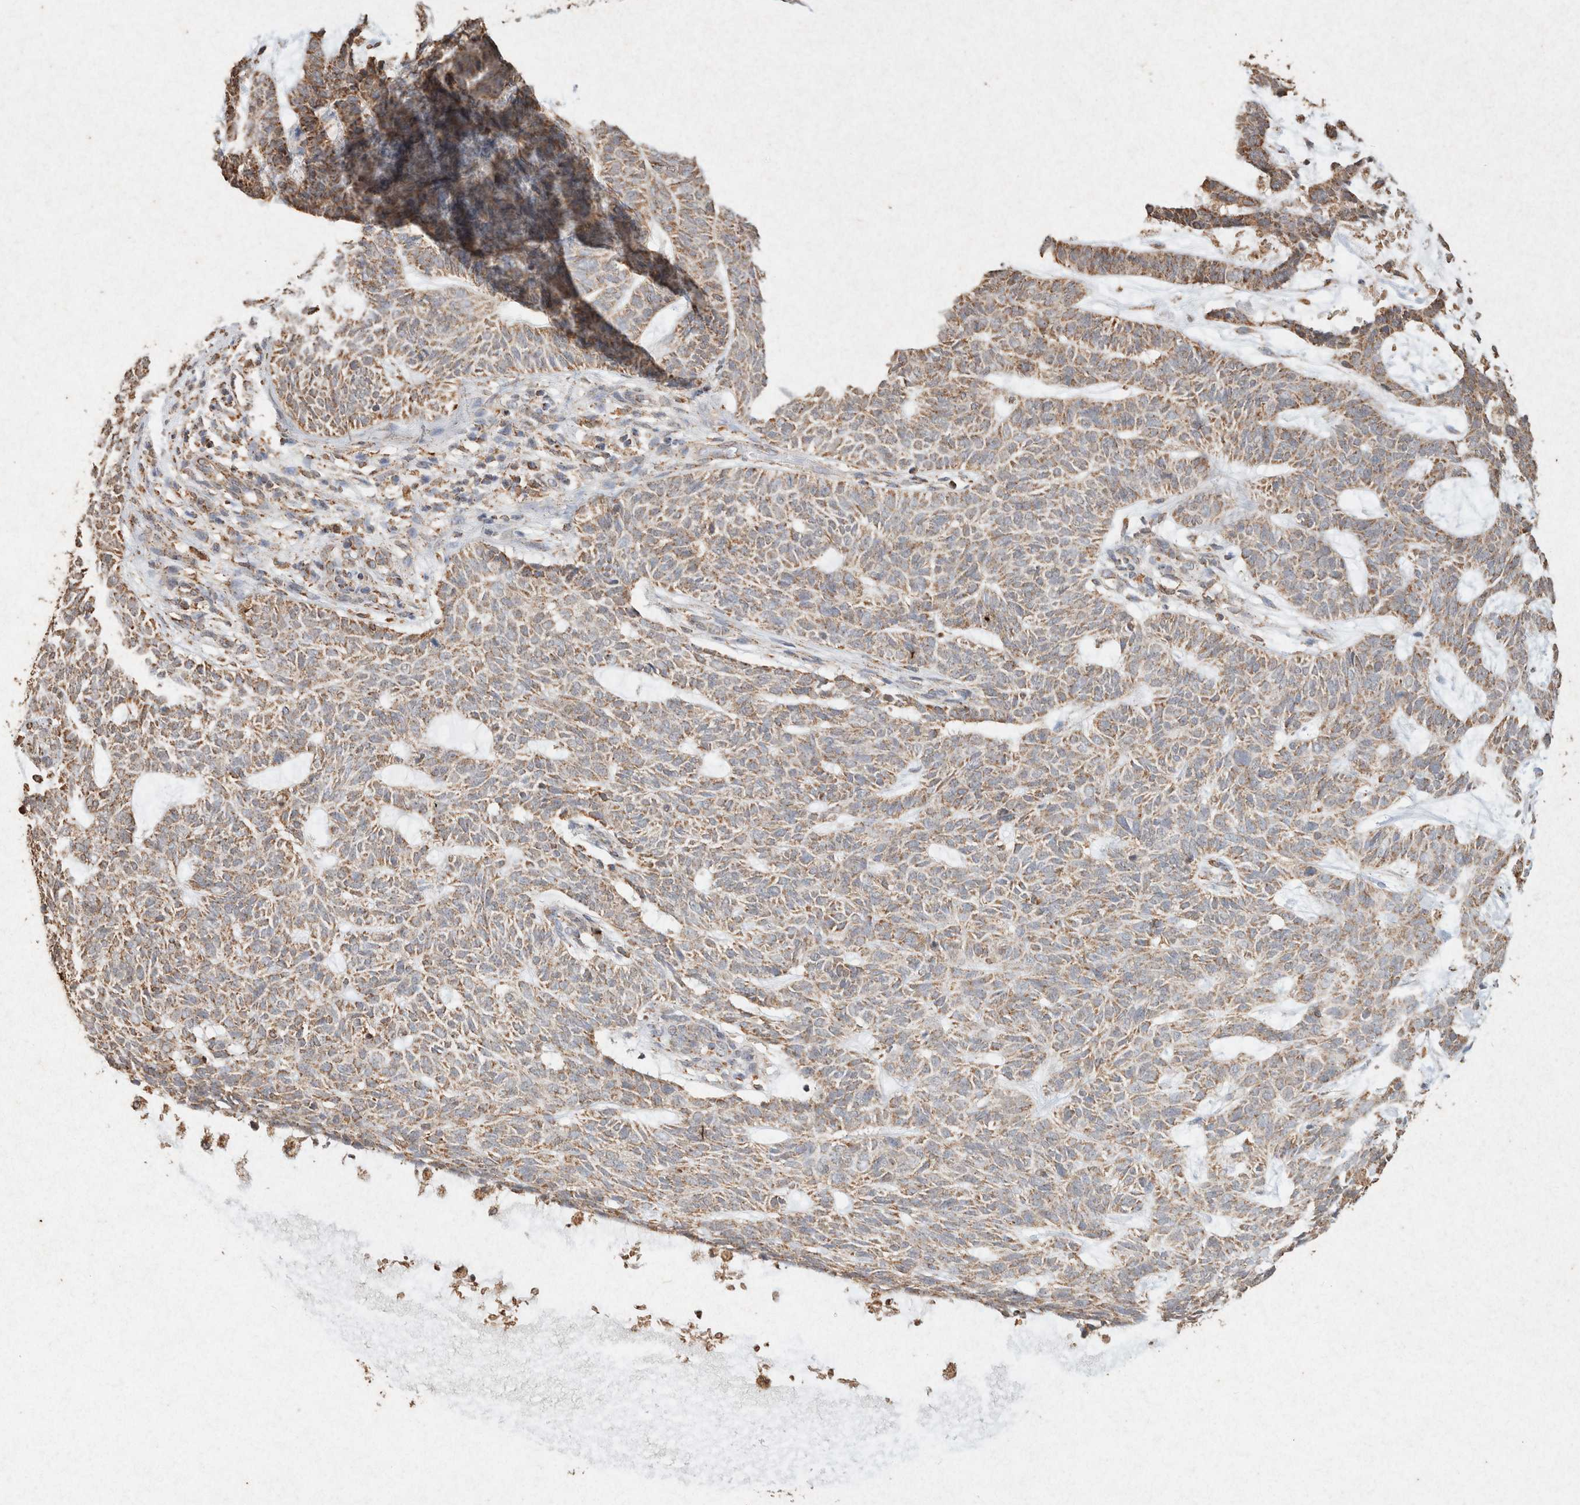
{"staining": {"intensity": "moderate", "quantity": ">75%", "location": "cytoplasmic/membranous"}, "tissue": "skin cancer", "cell_type": "Tumor cells", "image_type": "cancer", "snomed": [{"axis": "morphology", "description": "Basal cell carcinoma"}, {"axis": "topography", "description": "Skin"}], "caption": "Immunohistochemistry (IHC) (DAB) staining of skin cancer (basal cell carcinoma) shows moderate cytoplasmic/membranous protein expression in approximately >75% of tumor cells.", "gene": "SDC2", "patient": {"sex": "male", "age": 87}}